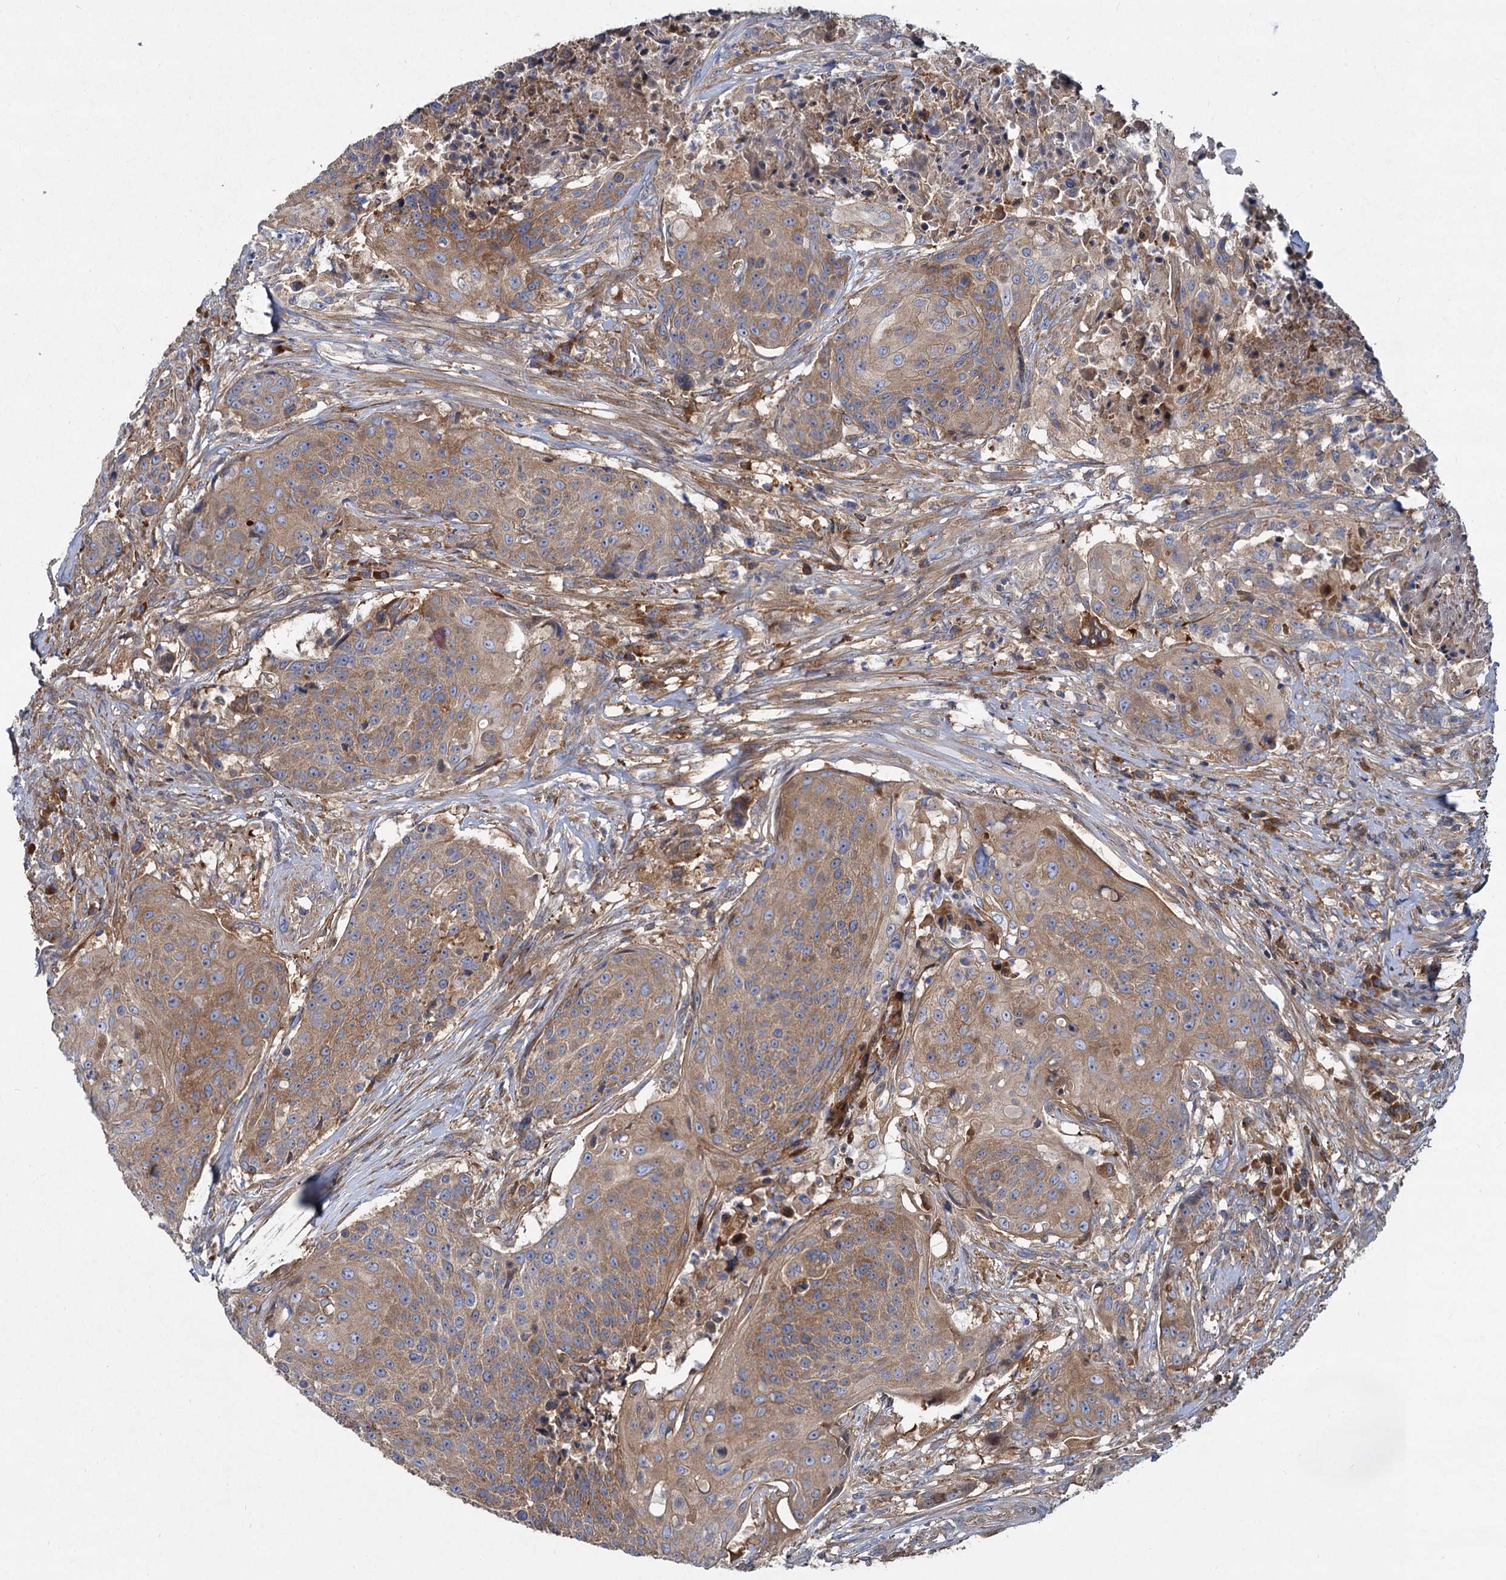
{"staining": {"intensity": "moderate", "quantity": ">75%", "location": "cytoplasmic/membranous"}, "tissue": "urothelial cancer", "cell_type": "Tumor cells", "image_type": "cancer", "snomed": [{"axis": "morphology", "description": "Urothelial carcinoma, High grade"}, {"axis": "topography", "description": "Urinary bladder"}], "caption": "Human high-grade urothelial carcinoma stained with a protein marker shows moderate staining in tumor cells.", "gene": "ALKBH7", "patient": {"sex": "female", "age": 63}}